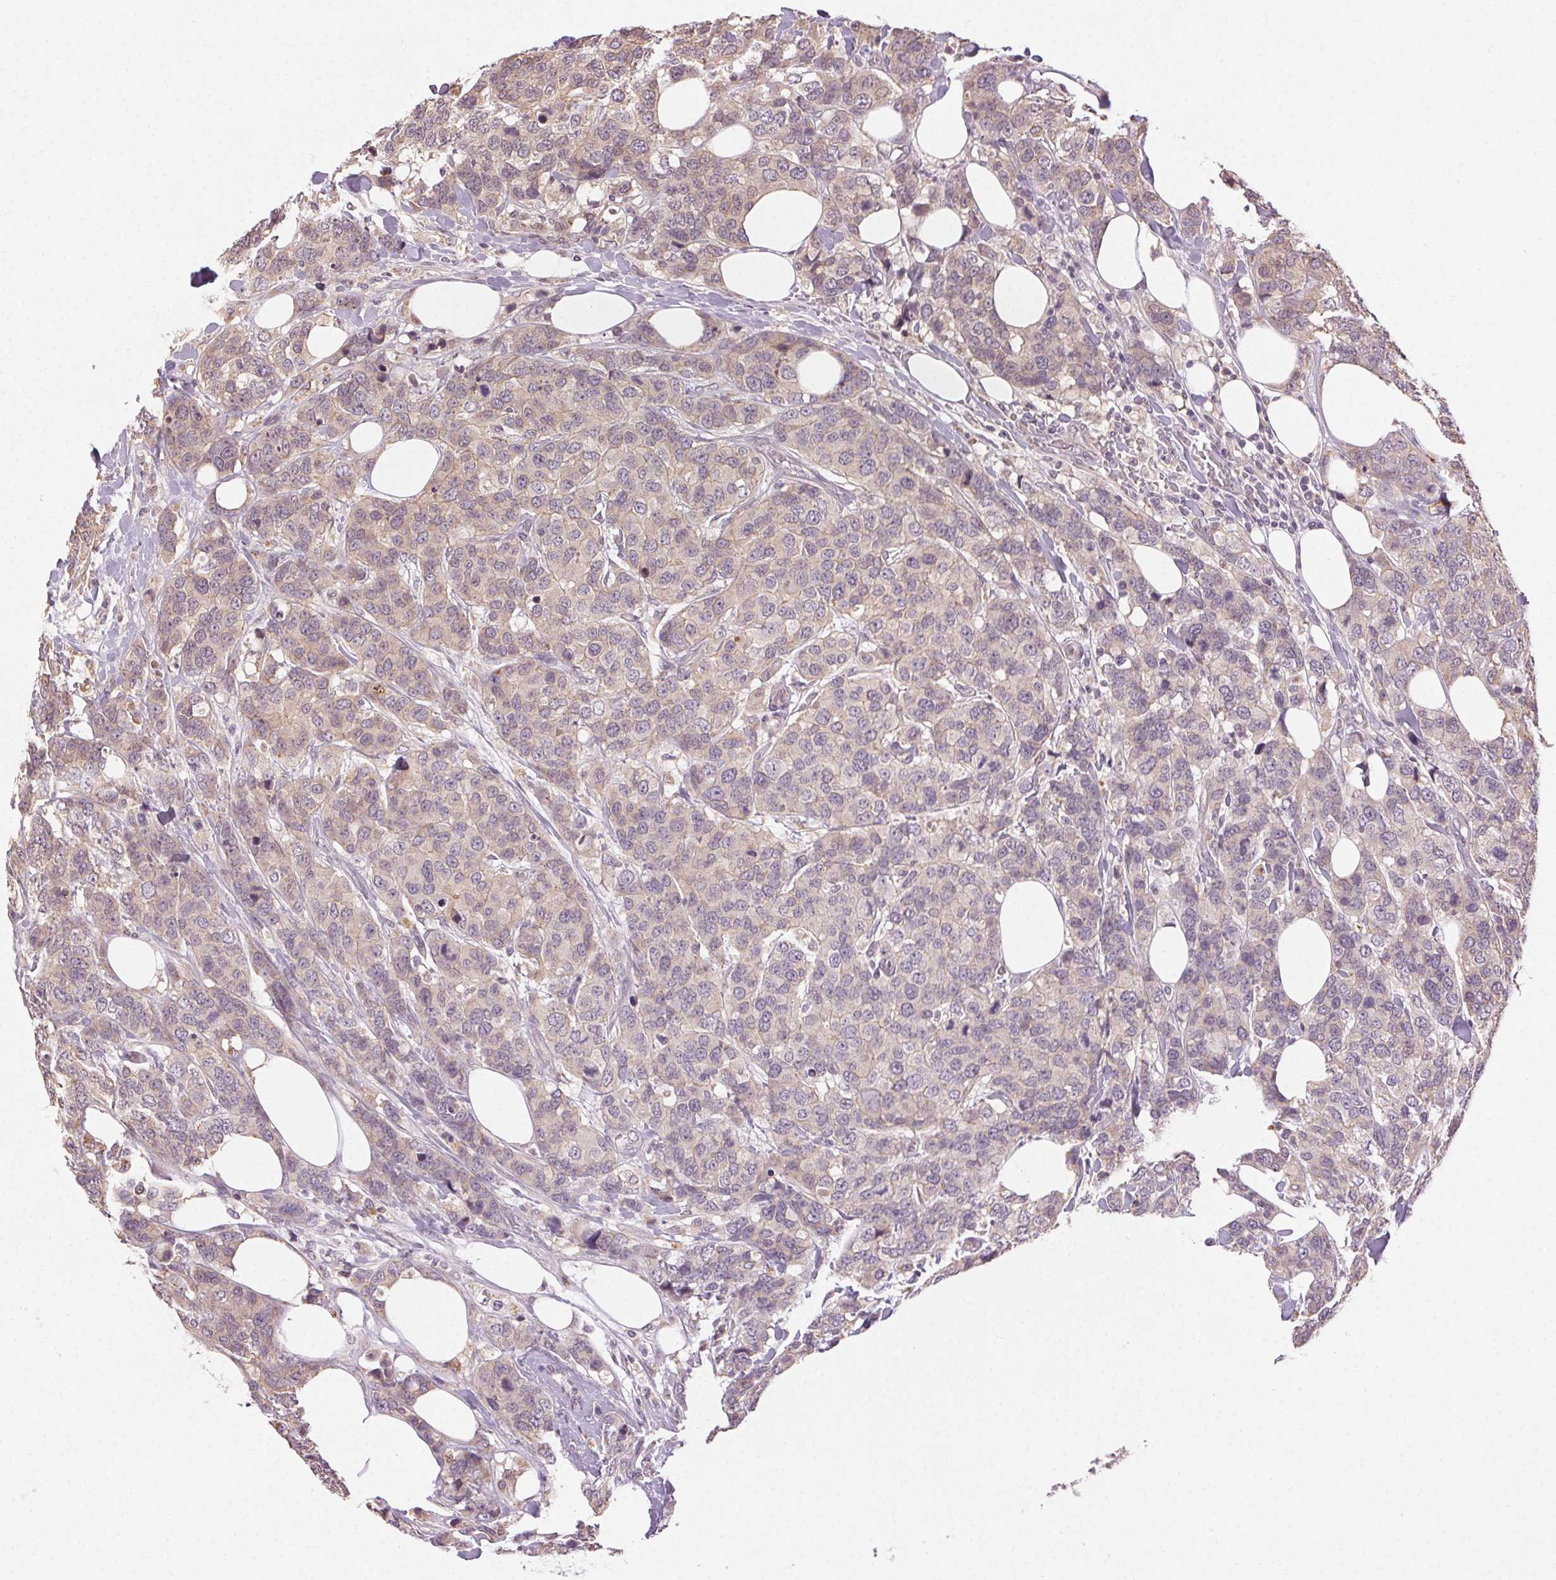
{"staining": {"intensity": "weak", "quantity": "25%-75%", "location": "cytoplasmic/membranous"}, "tissue": "breast cancer", "cell_type": "Tumor cells", "image_type": "cancer", "snomed": [{"axis": "morphology", "description": "Lobular carcinoma"}, {"axis": "topography", "description": "Breast"}], "caption": "A high-resolution histopathology image shows immunohistochemistry (IHC) staining of breast cancer (lobular carcinoma), which exhibits weak cytoplasmic/membranous staining in about 25%-75% of tumor cells.", "gene": "ATP1B3", "patient": {"sex": "female", "age": 59}}